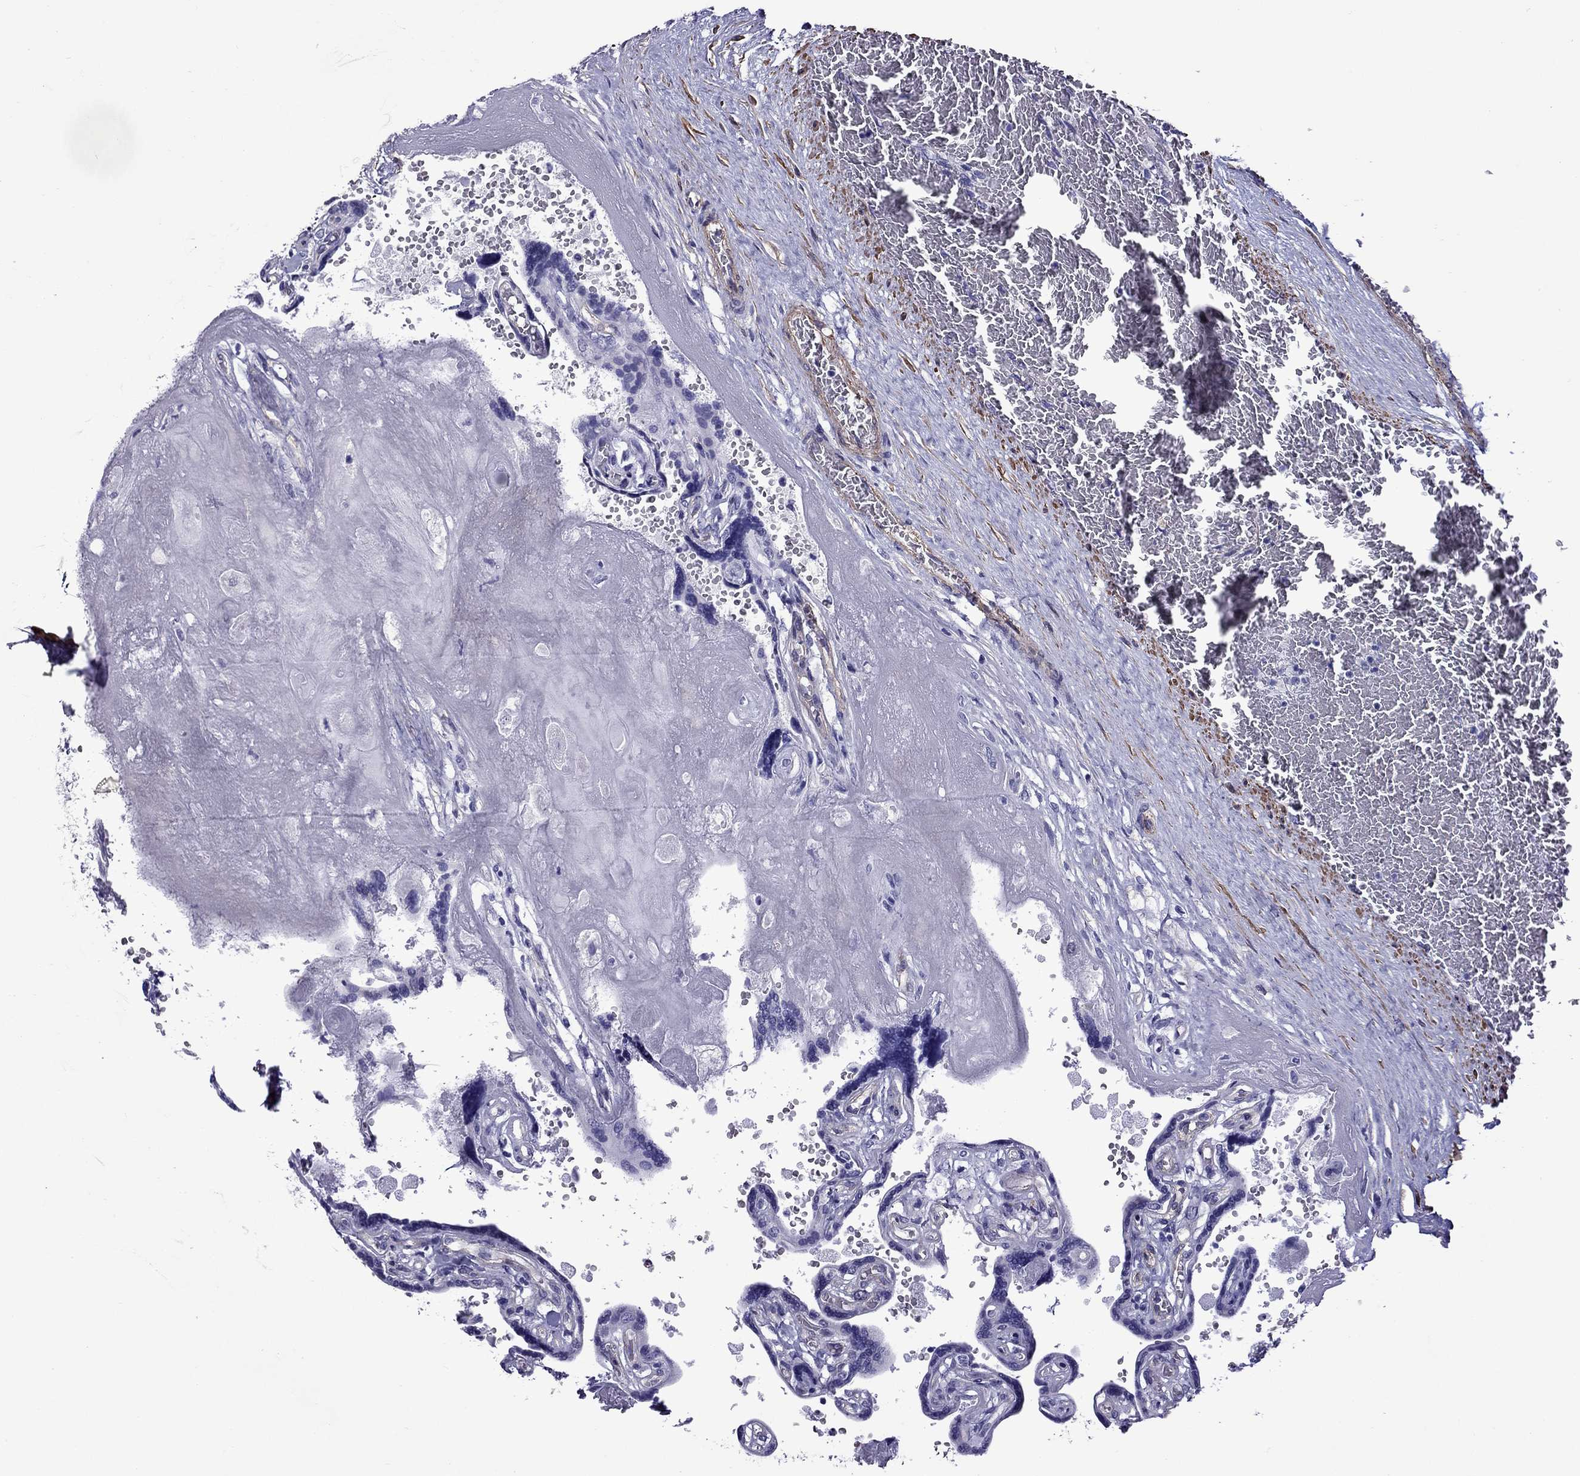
{"staining": {"intensity": "negative", "quantity": "none", "location": "none"}, "tissue": "placenta", "cell_type": "Decidual cells", "image_type": "normal", "snomed": [{"axis": "morphology", "description": "Normal tissue, NOS"}, {"axis": "topography", "description": "Placenta"}], "caption": "IHC micrograph of unremarkable placenta: placenta stained with DAB (3,3'-diaminobenzidine) exhibits no significant protein staining in decidual cells. The staining was performed using DAB to visualize the protein expression in brown, while the nuclei were stained in blue with hematoxylin (Magnification: 20x).", "gene": "CHRNA5", "patient": {"sex": "female", "age": 32}}